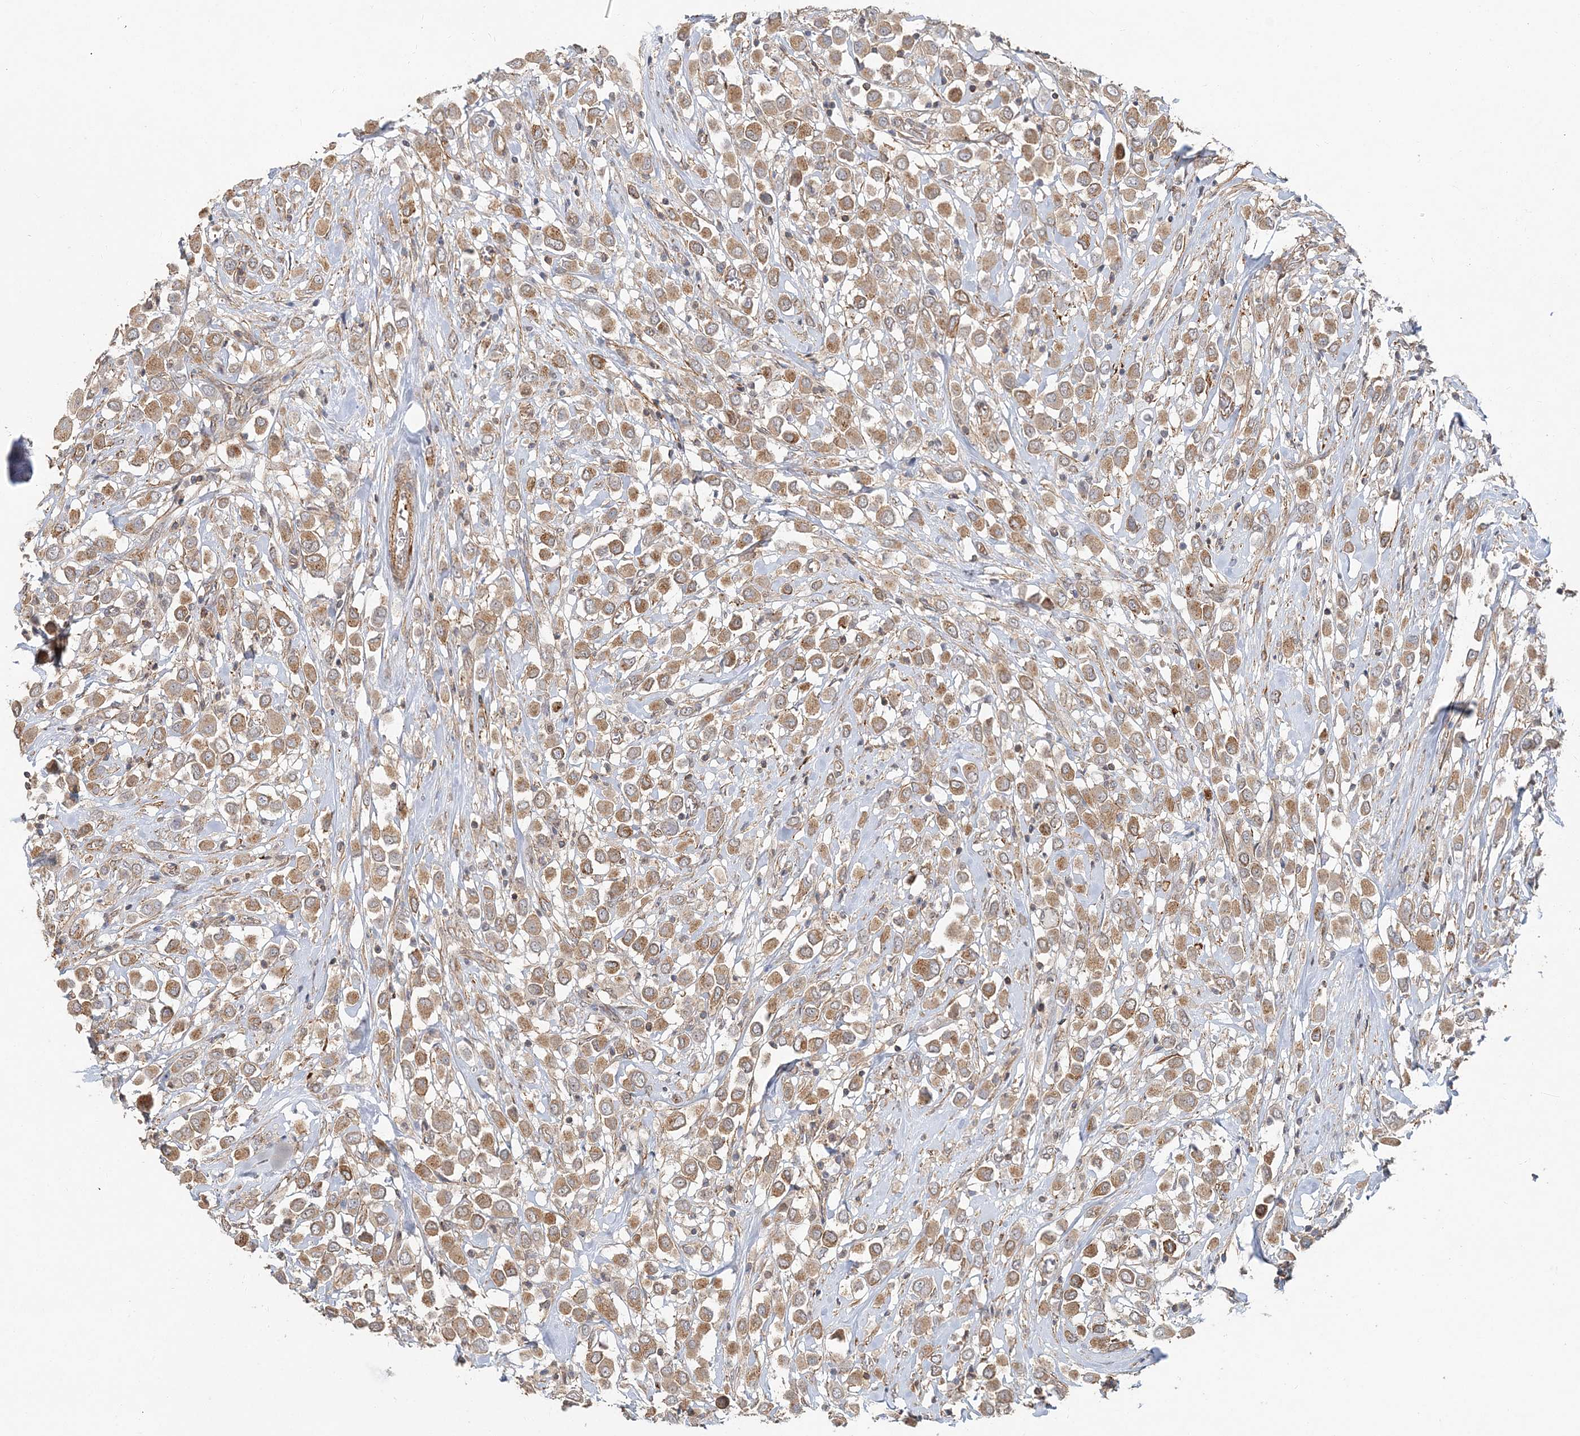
{"staining": {"intensity": "moderate", "quantity": ">75%", "location": "cytoplasmic/membranous"}, "tissue": "breast cancer", "cell_type": "Tumor cells", "image_type": "cancer", "snomed": [{"axis": "morphology", "description": "Duct carcinoma"}, {"axis": "topography", "description": "Breast"}], "caption": "A brown stain shows moderate cytoplasmic/membranous expression of a protein in breast cancer (infiltrating ductal carcinoma) tumor cells.", "gene": "MAT2B", "patient": {"sex": "female", "age": 61}}